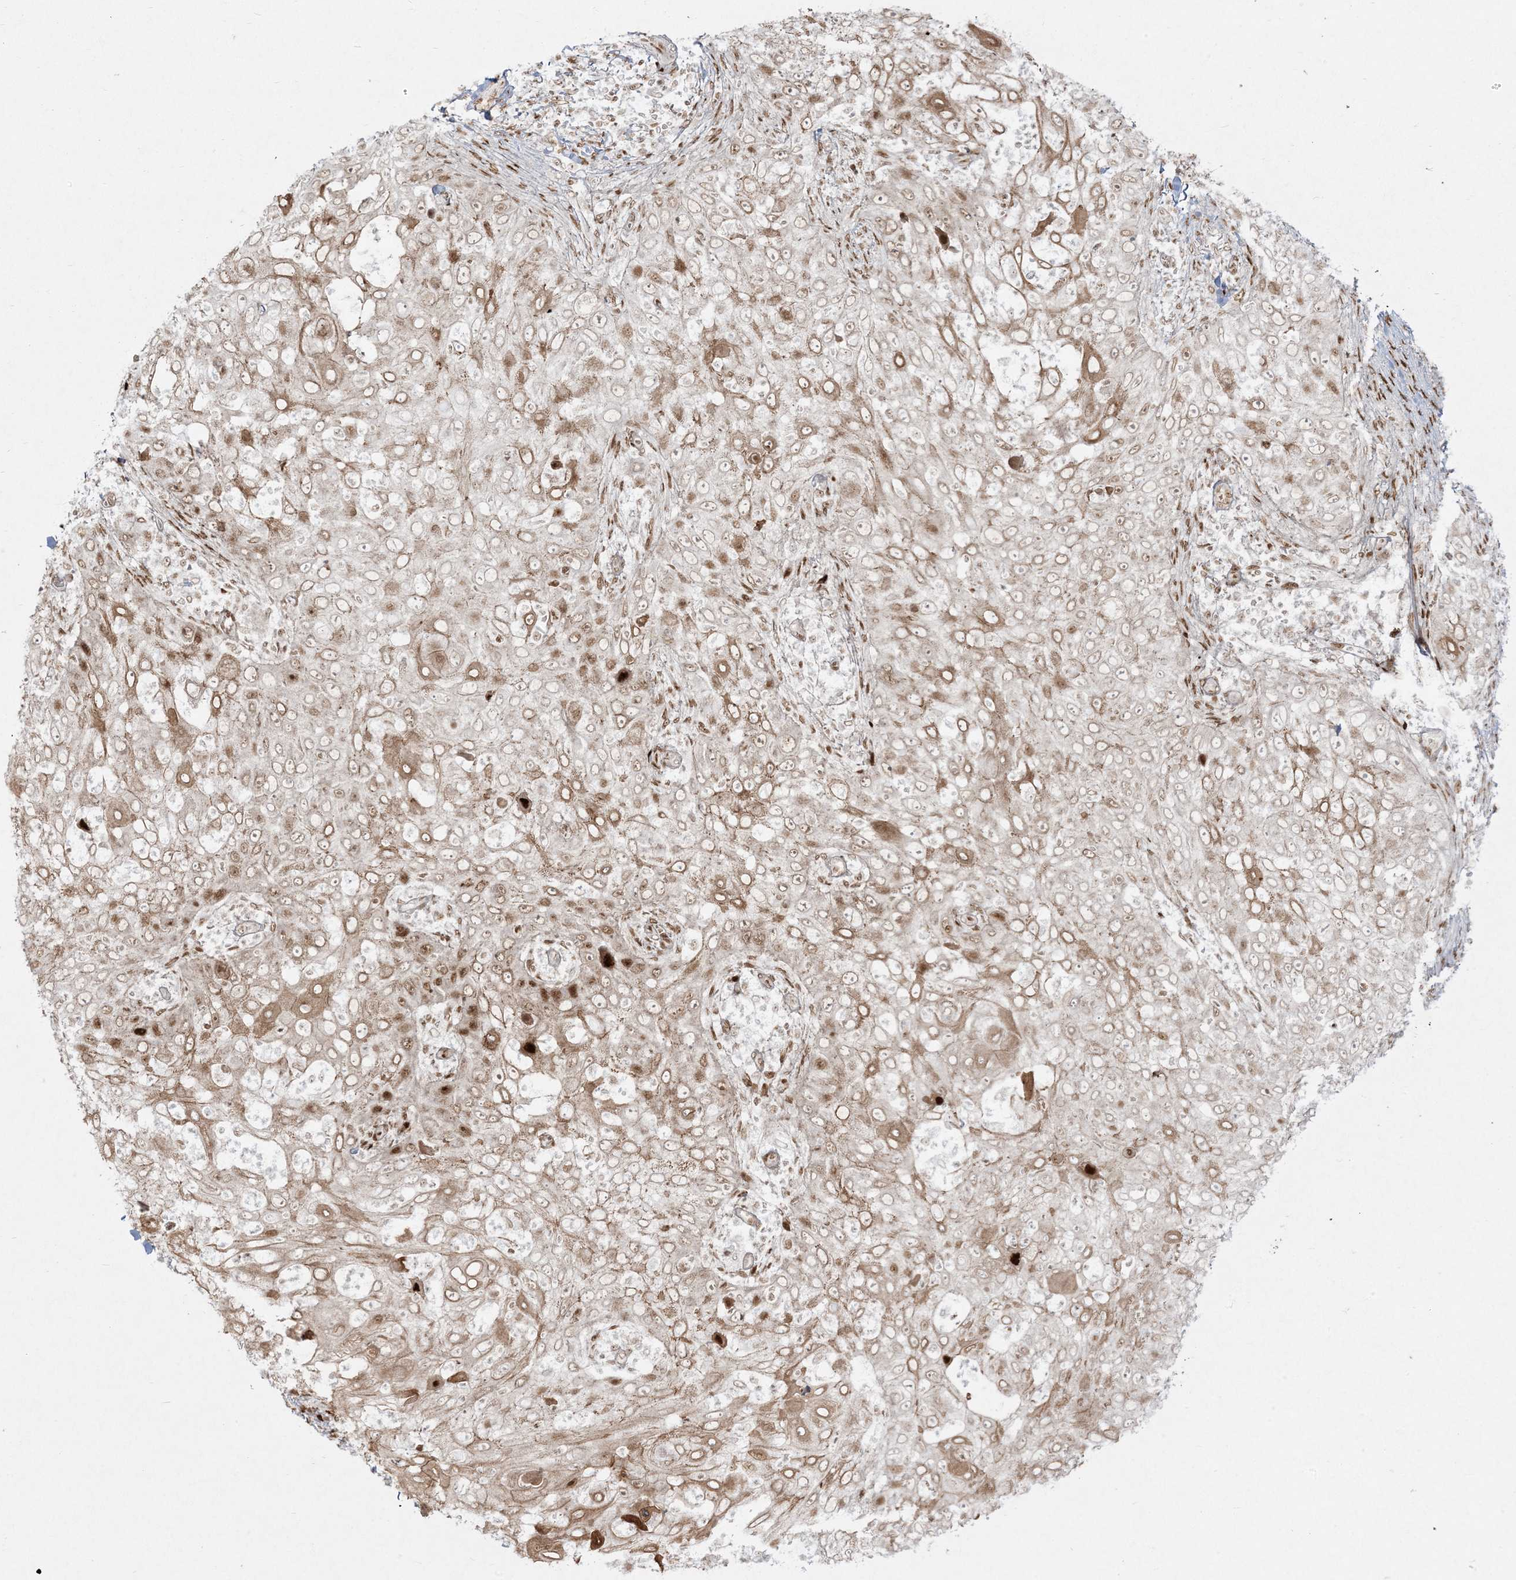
{"staining": {"intensity": "strong", "quantity": "<25%", "location": "cytoplasmic/membranous,nuclear"}, "tissue": "skin cancer", "cell_type": "Tumor cells", "image_type": "cancer", "snomed": [{"axis": "morphology", "description": "Squamous cell carcinoma, NOS"}, {"axis": "topography", "description": "Skin"}], "caption": "This image displays IHC staining of human skin cancer, with medium strong cytoplasmic/membranous and nuclear expression in about <25% of tumor cells.", "gene": "RBM10", "patient": {"sex": "female", "age": 44}}